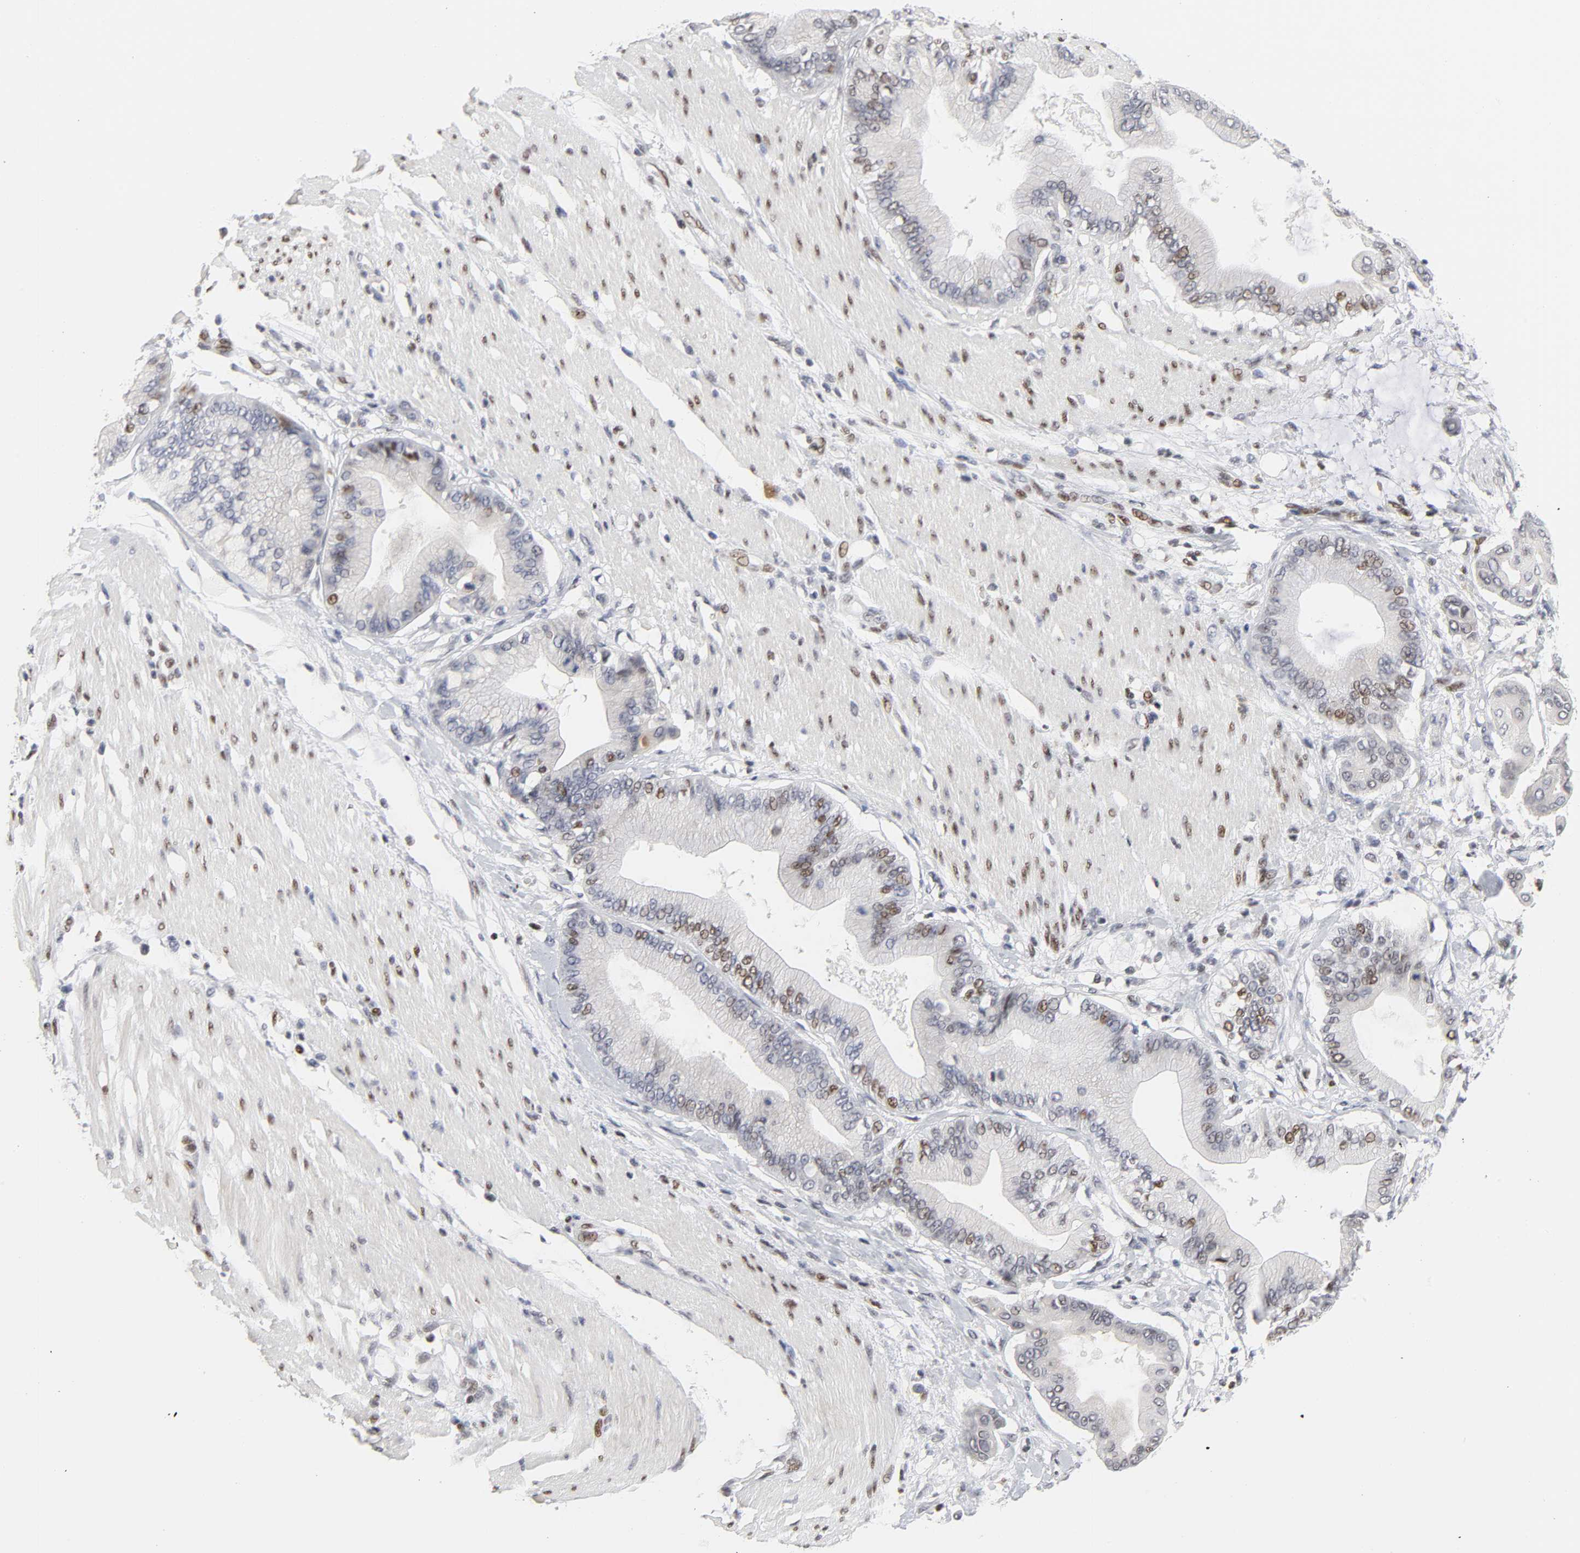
{"staining": {"intensity": "moderate", "quantity": "25%-75%", "location": "nuclear"}, "tissue": "pancreatic cancer", "cell_type": "Tumor cells", "image_type": "cancer", "snomed": [{"axis": "morphology", "description": "Adenocarcinoma, NOS"}, {"axis": "morphology", "description": "Adenocarcinoma, metastatic, NOS"}, {"axis": "topography", "description": "Lymph node"}, {"axis": "topography", "description": "Pancreas"}, {"axis": "topography", "description": "Duodenum"}], "caption": "Protein expression analysis of pancreatic cancer (metastatic adenocarcinoma) reveals moderate nuclear staining in about 25%-75% of tumor cells.", "gene": "CREBBP", "patient": {"sex": "female", "age": 64}}